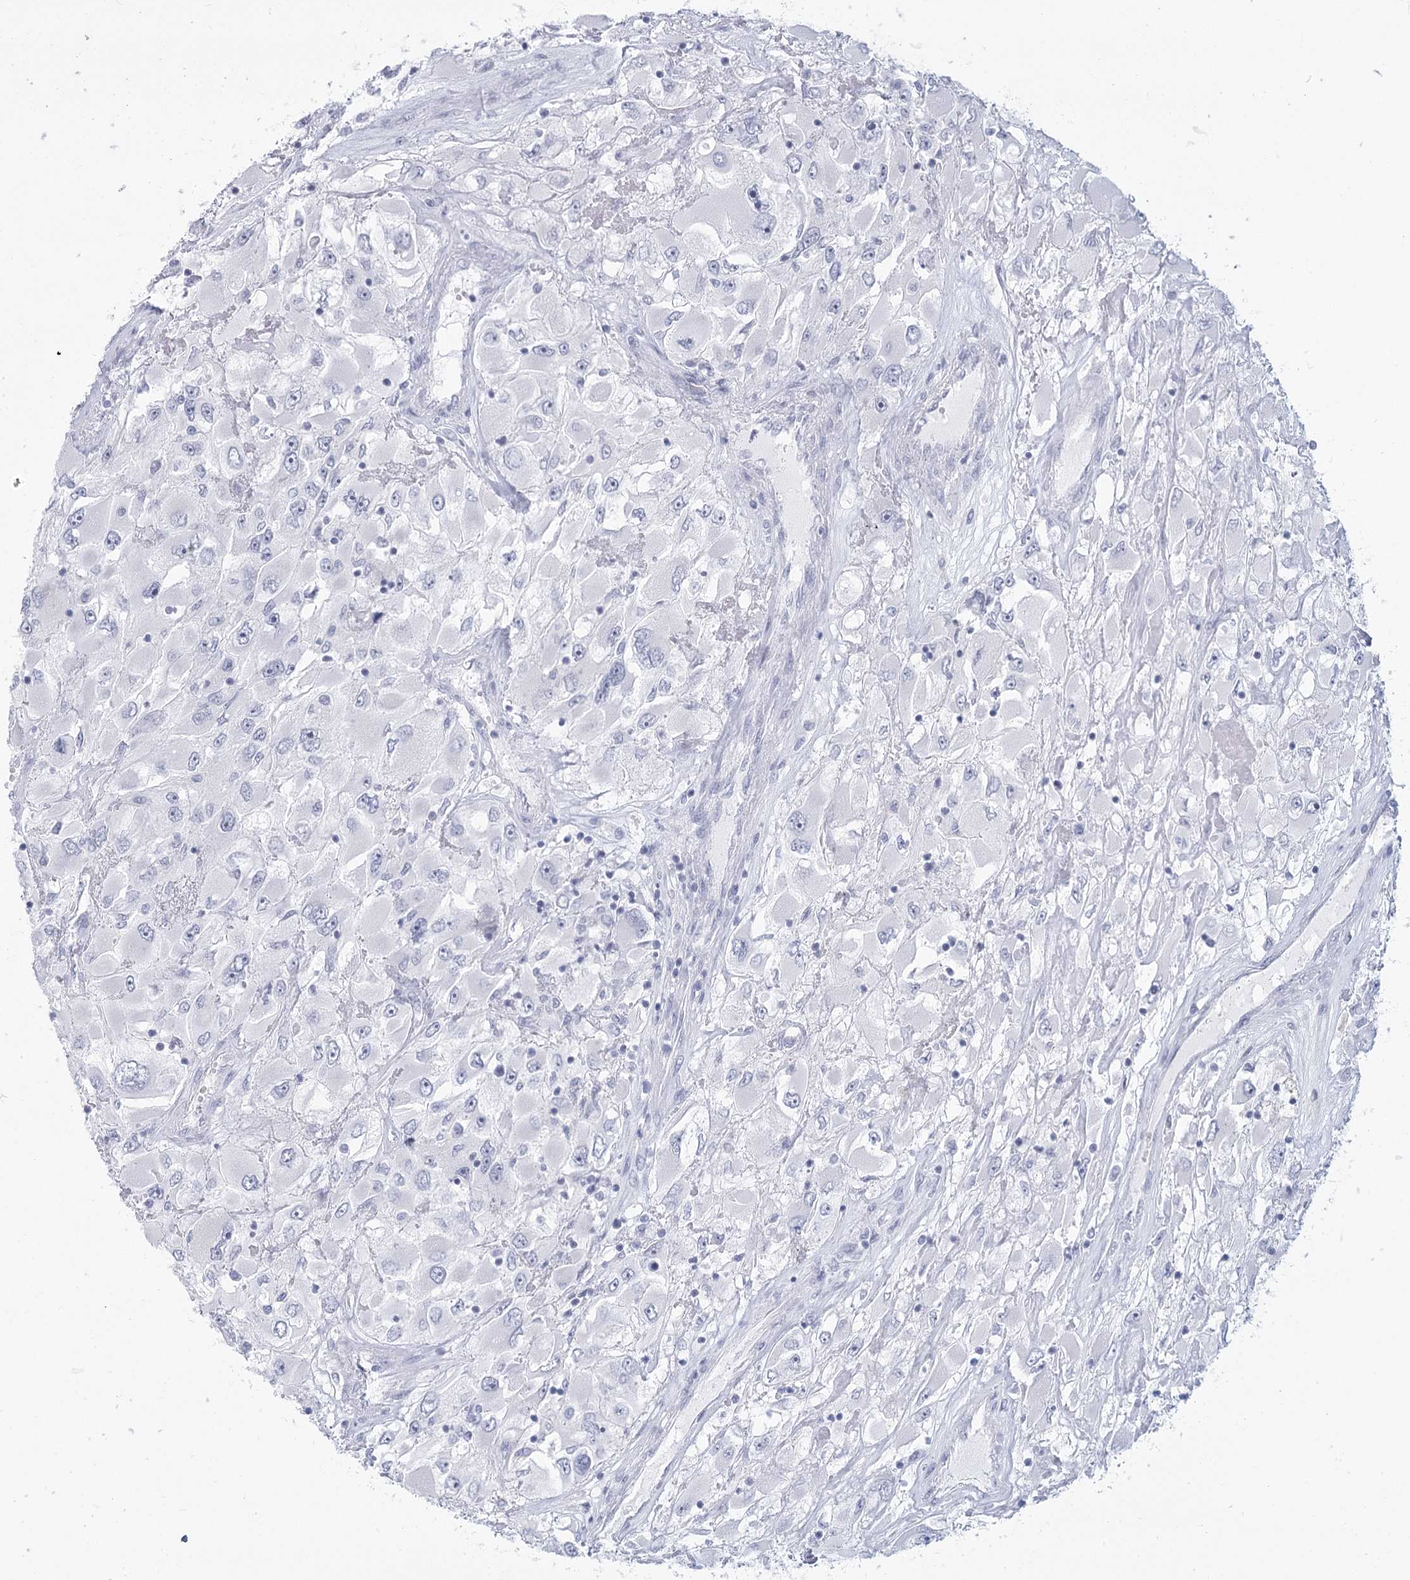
{"staining": {"intensity": "negative", "quantity": "none", "location": "none"}, "tissue": "renal cancer", "cell_type": "Tumor cells", "image_type": "cancer", "snomed": [{"axis": "morphology", "description": "Adenocarcinoma, NOS"}, {"axis": "topography", "description": "Kidney"}], "caption": "Tumor cells are negative for brown protein staining in adenocarcinoma (renal). (DAB (3,3'-diaminobenzidine) immunohistochemistry with hematoxylin counter stain).", "gene": "WNT8B", "patient": {"sex": "female", "age": 52}}